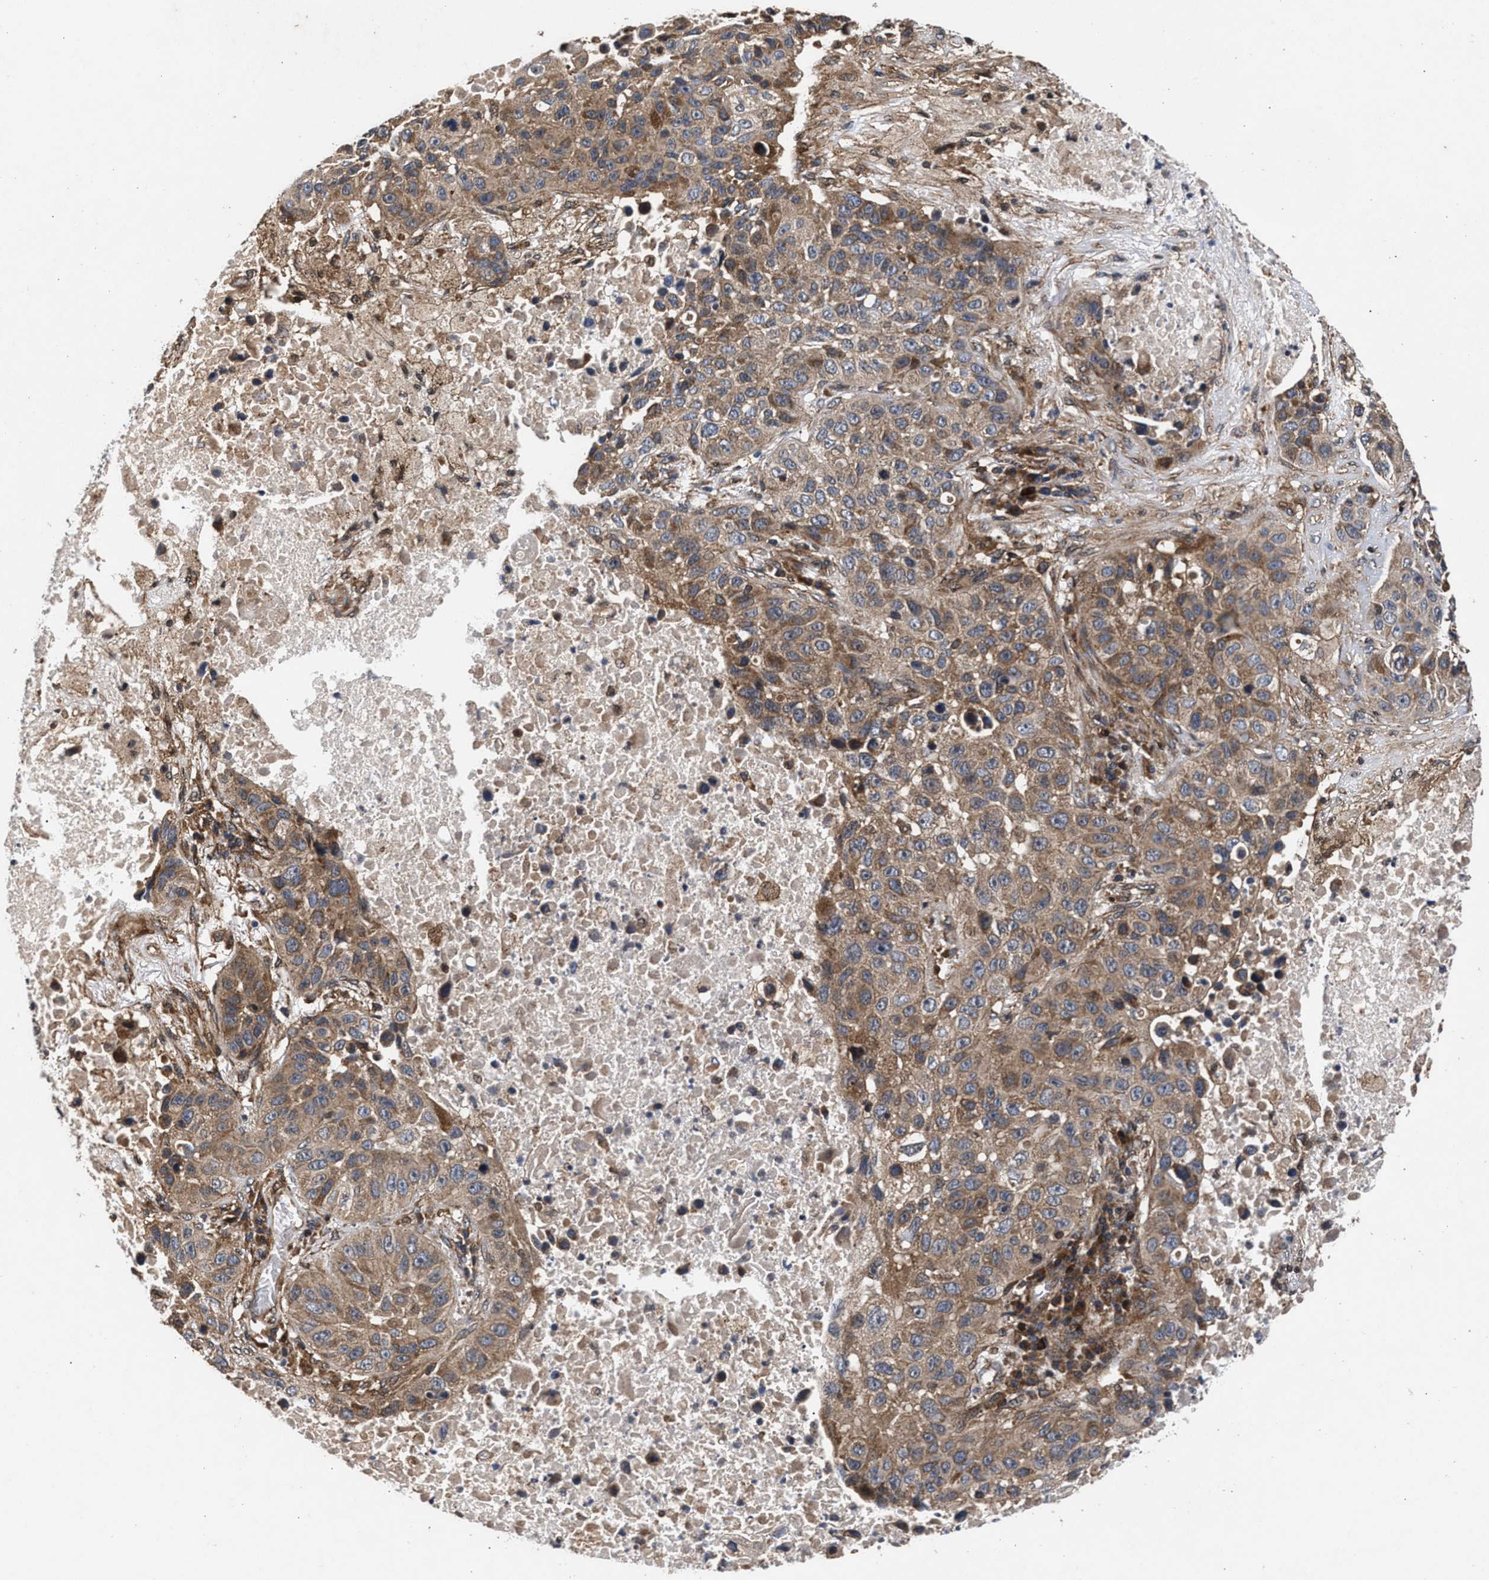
{"staining": {"intensity": "moderate", "quantity": ">75%", "location": "cytoplasmic/membranous"}, "tissue": "lung cancer", "cell_type": "Tumor cells", "image_type": "cancer", "snomed": [{"axis": "morphology", "description": "Squamous cell carcinoma, NOS"}, {"axis": "topography", "description": "Lung"}], "caption": "Moderate cytoplasmic/membranous expression for a protein is present in about >75% of tumor cells of lung squamous cell carcinoma using IHC.", "gene": "NFKB2", "patient": {"sex": "male", "age": 57}}